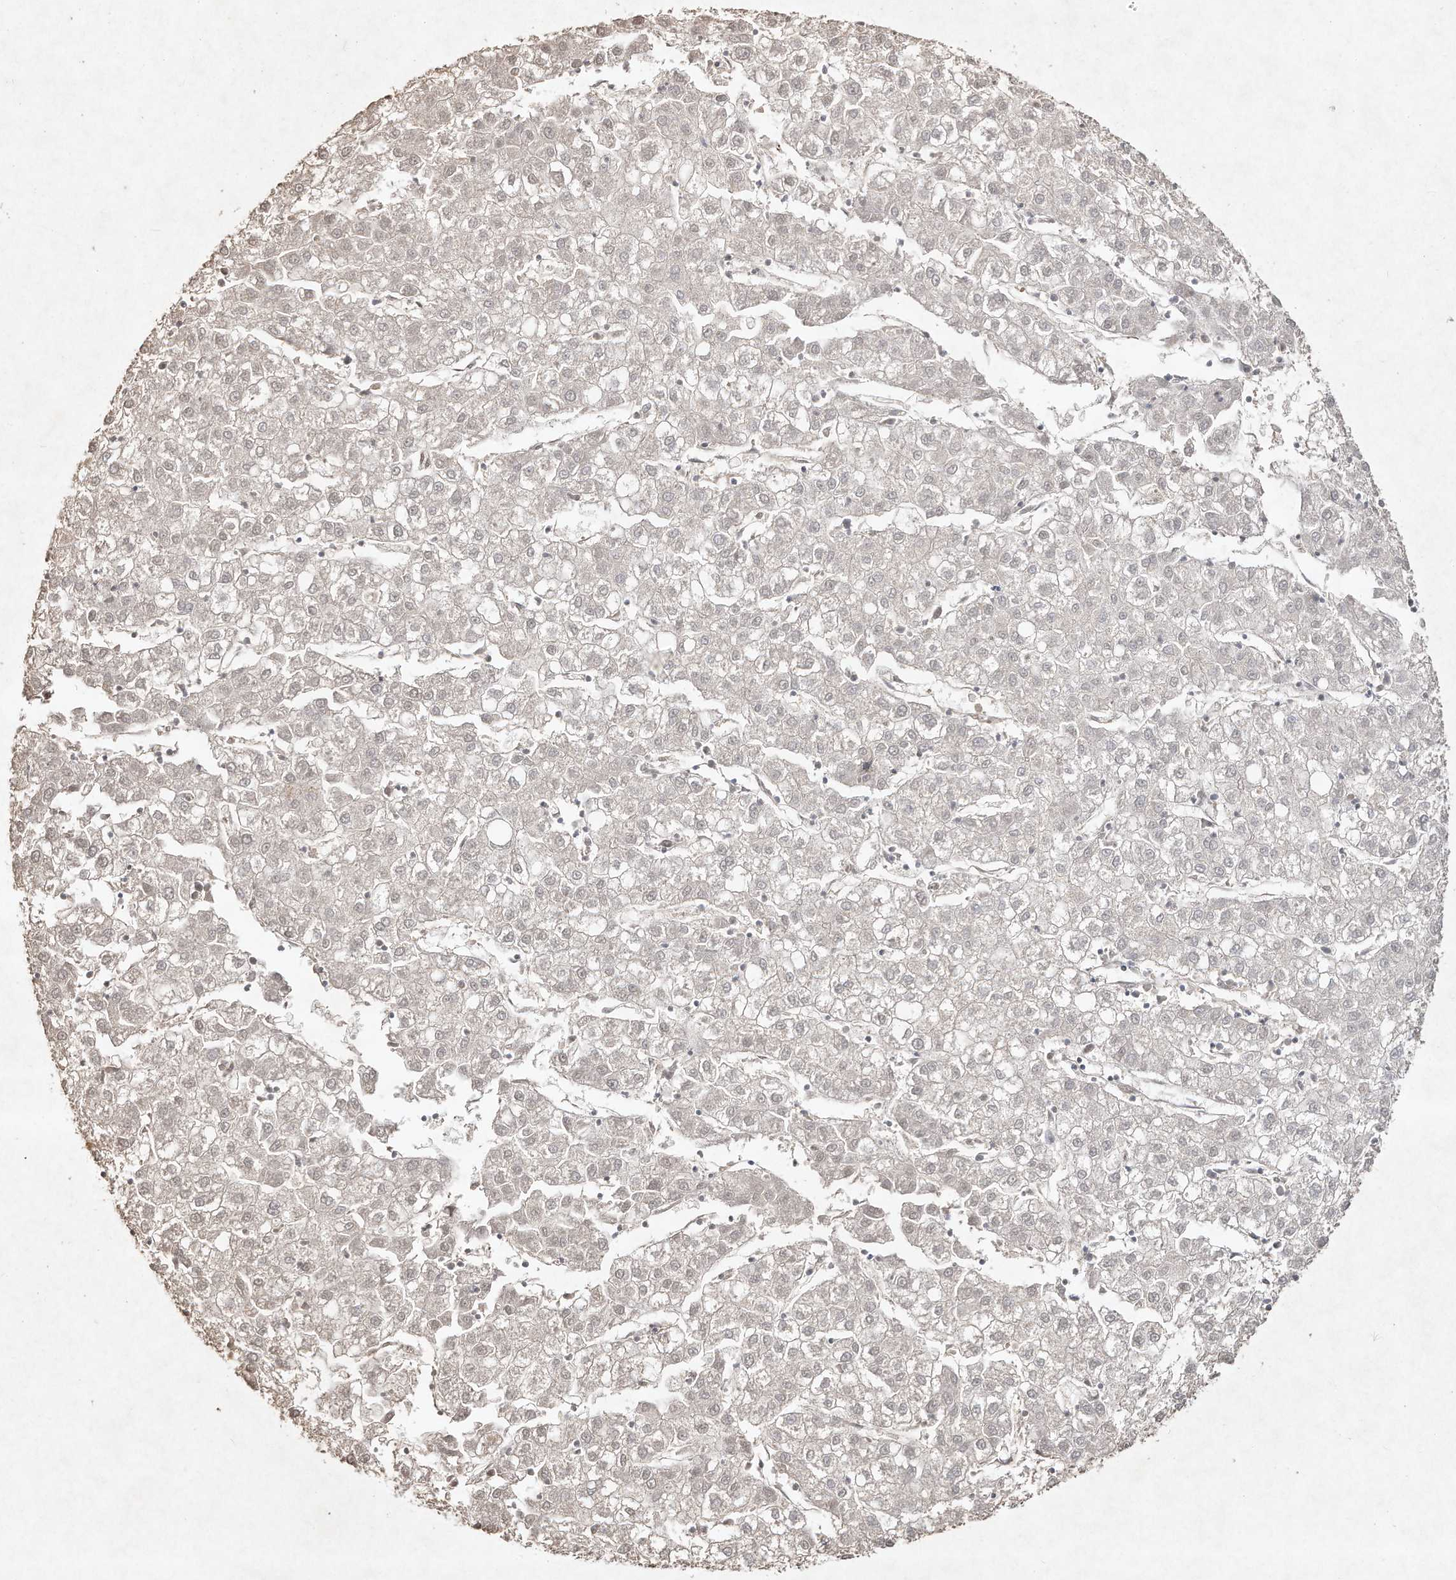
{"staining": {"intensity": "negative", "quantity": "none", "location": "none"}, "tissue": "liver cancer", "cell_type": "Tumor cells", "image_type": "cancer", "snomed": [{"axis": "morphology", "description": "Carcinoma, Hepatocellular, NOS"}, {"axis": "topography", "description": "Liver"}], "caption": "This image is of liver hepatocellular carcinoma stained with immunohistochemistry to label a protein in brown with the nuclei are counter-stained blue. There is no positivity in tumor cells. Brightfield microscopy of immunohistochemistry stained with DAB (brown) and hematoxylin (blue), captured at high magnification.", "gene": "DYNC1I2", "patient": {"sex": "male", "age": 72}}